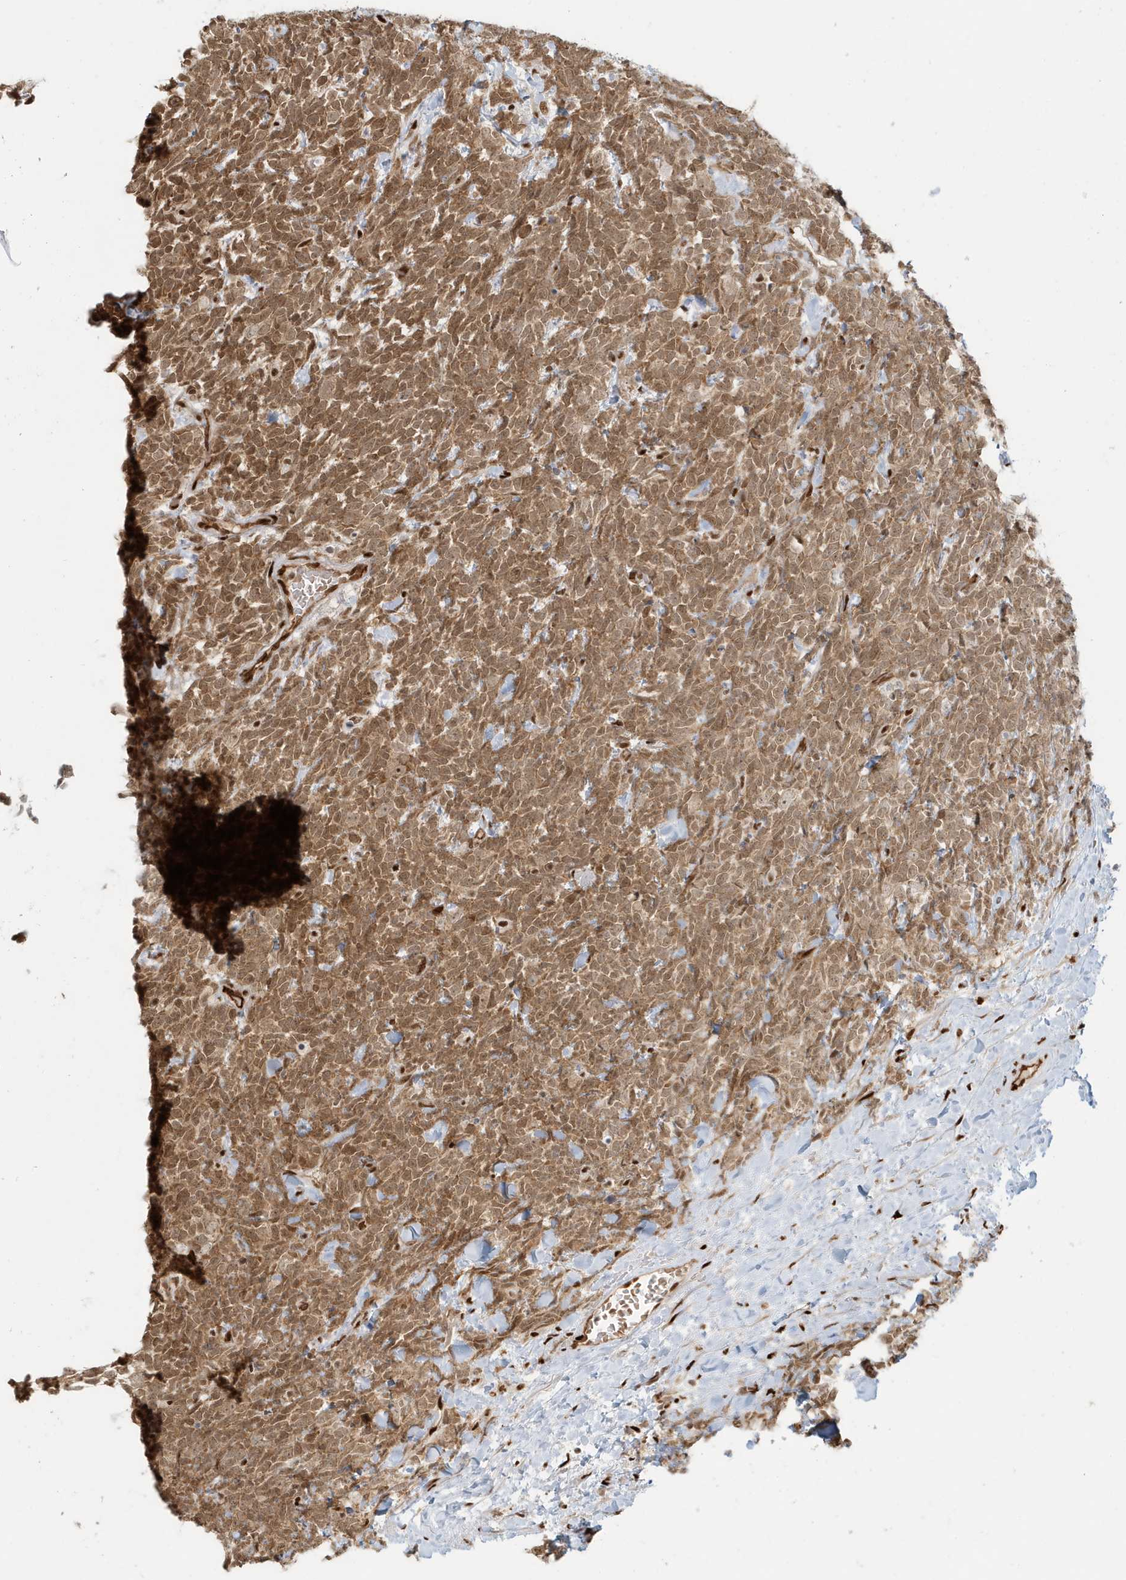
{"staining": {"intensity": "moderate", "quantity": ">75%", "location": "cytoplasmic/membranous,nuclear"}, "tissue": "urothelial cancer", "cell_type": "Tumor cells", "image_type": "cancer", "snomed": [{"axis": "morphology", "description": "Urothelial carcinoma, High grade"}, {"axis": "topography", "description": "Urinary bladder"}], "caption": "An immunohistochemistry photomicrograph of tumor tissue is shown. Protein staining in brown labels moderate cytoplasmic/membranous and nuclear positivity in urothelial carcinoma (high-grade) within tumor cells.", "gene": "CKS2", "patient": {"sex": "female", "age": 82}}